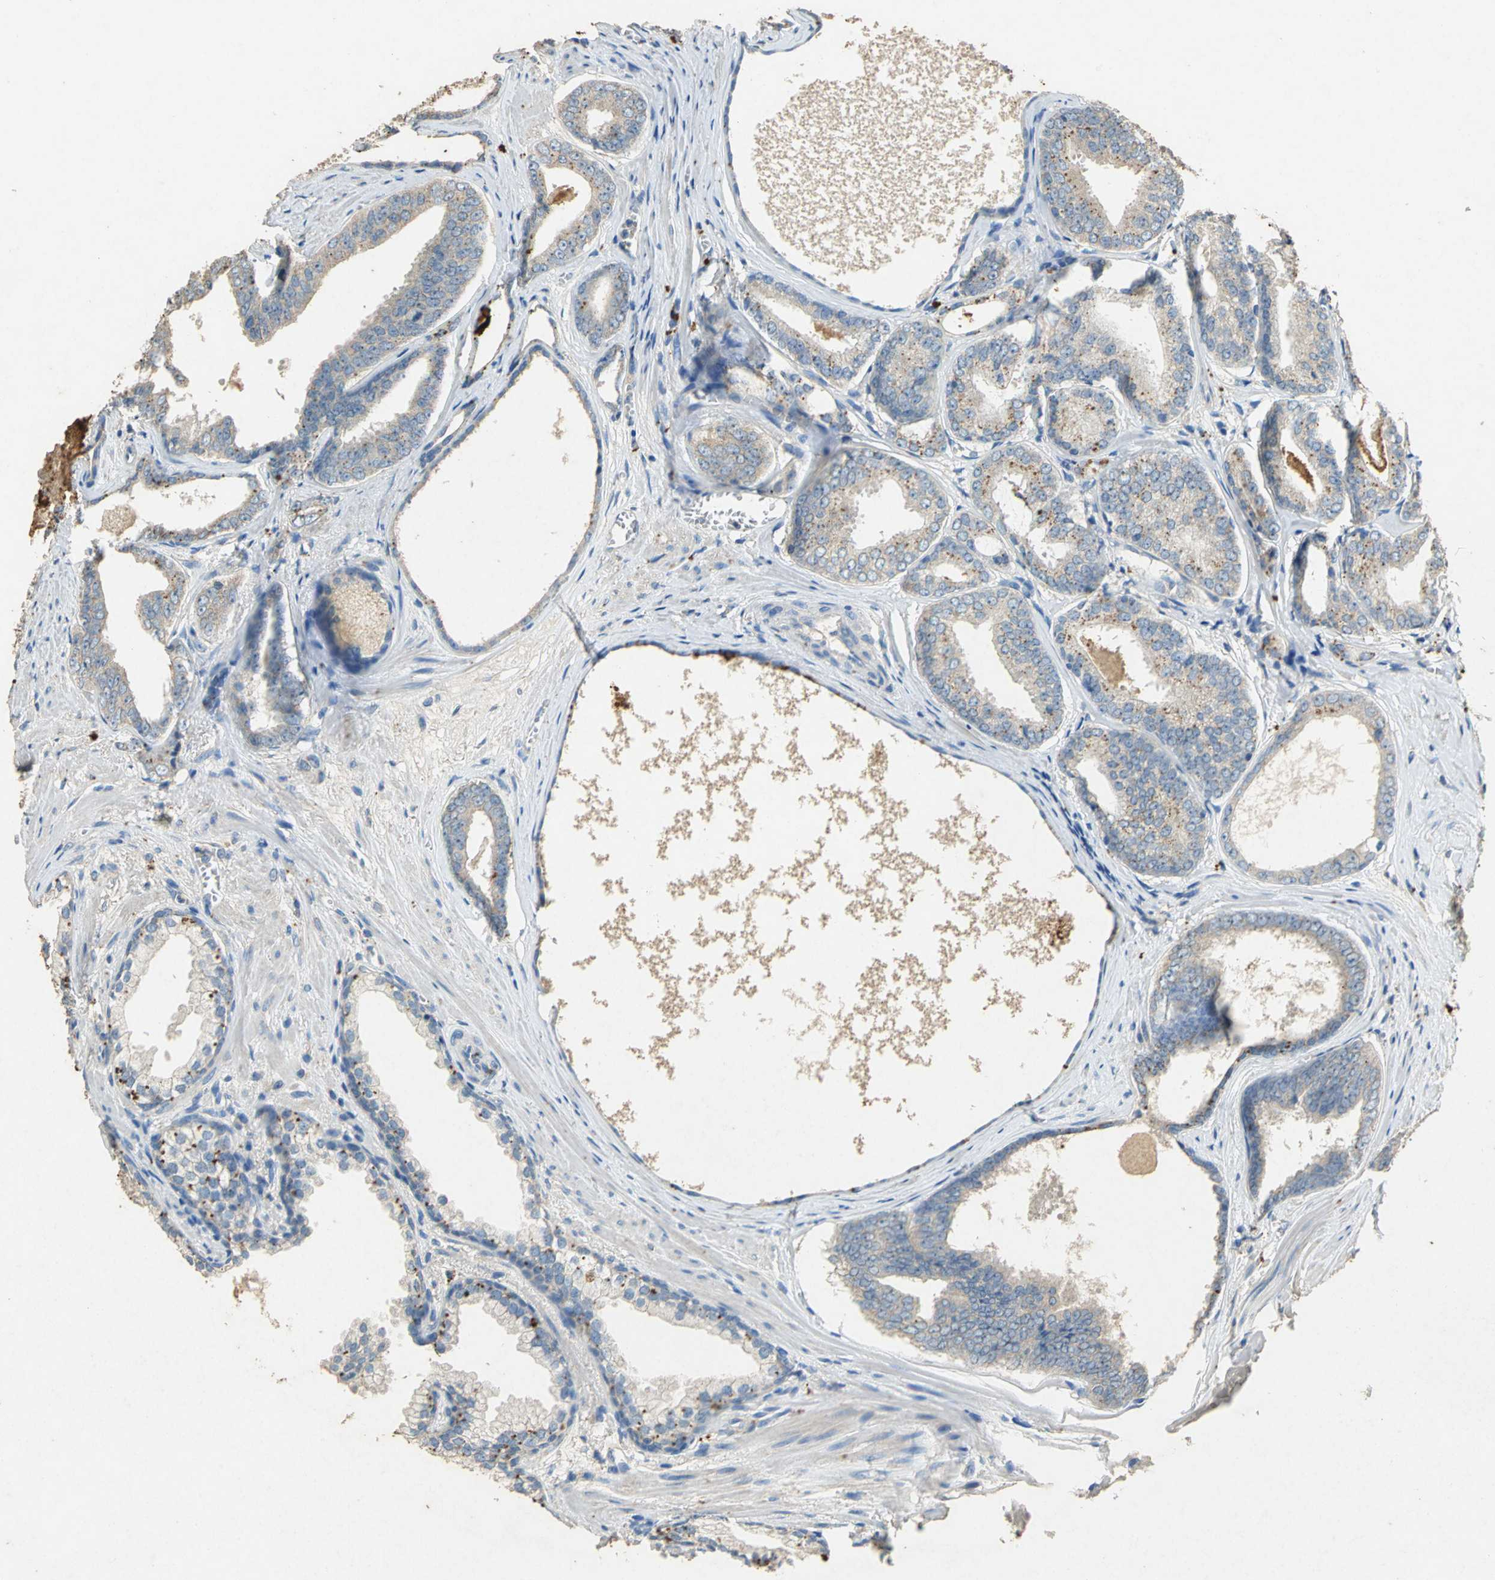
{"staining": {"intensity": "weak", "quantity": ">75%", "location": "cytoplasmic/membranous"}, "tissue": "prostate cancer", "cell_type": "Tumor cells", "image_type": "cancer", "snomed": [{"axis": "morphology", "description": "Adenocarcinoma, Medium grade"}, {"axis": "topography", "description": "Prostate"}], "caption": "High-power microscopy captured an IHC histopathology image of prostate cancer, revealing weak cytoplasmic/membranous staining in about >75% of tumor cells. The staining is performed using DAB (3,3'-diaminobenzidine) brown chromogen to label protein expression. The nuclei are counter-stained blue using hematoxylin.", "gene": "ADAMTS5", "patient": {"sex": "male", "age": 79}}